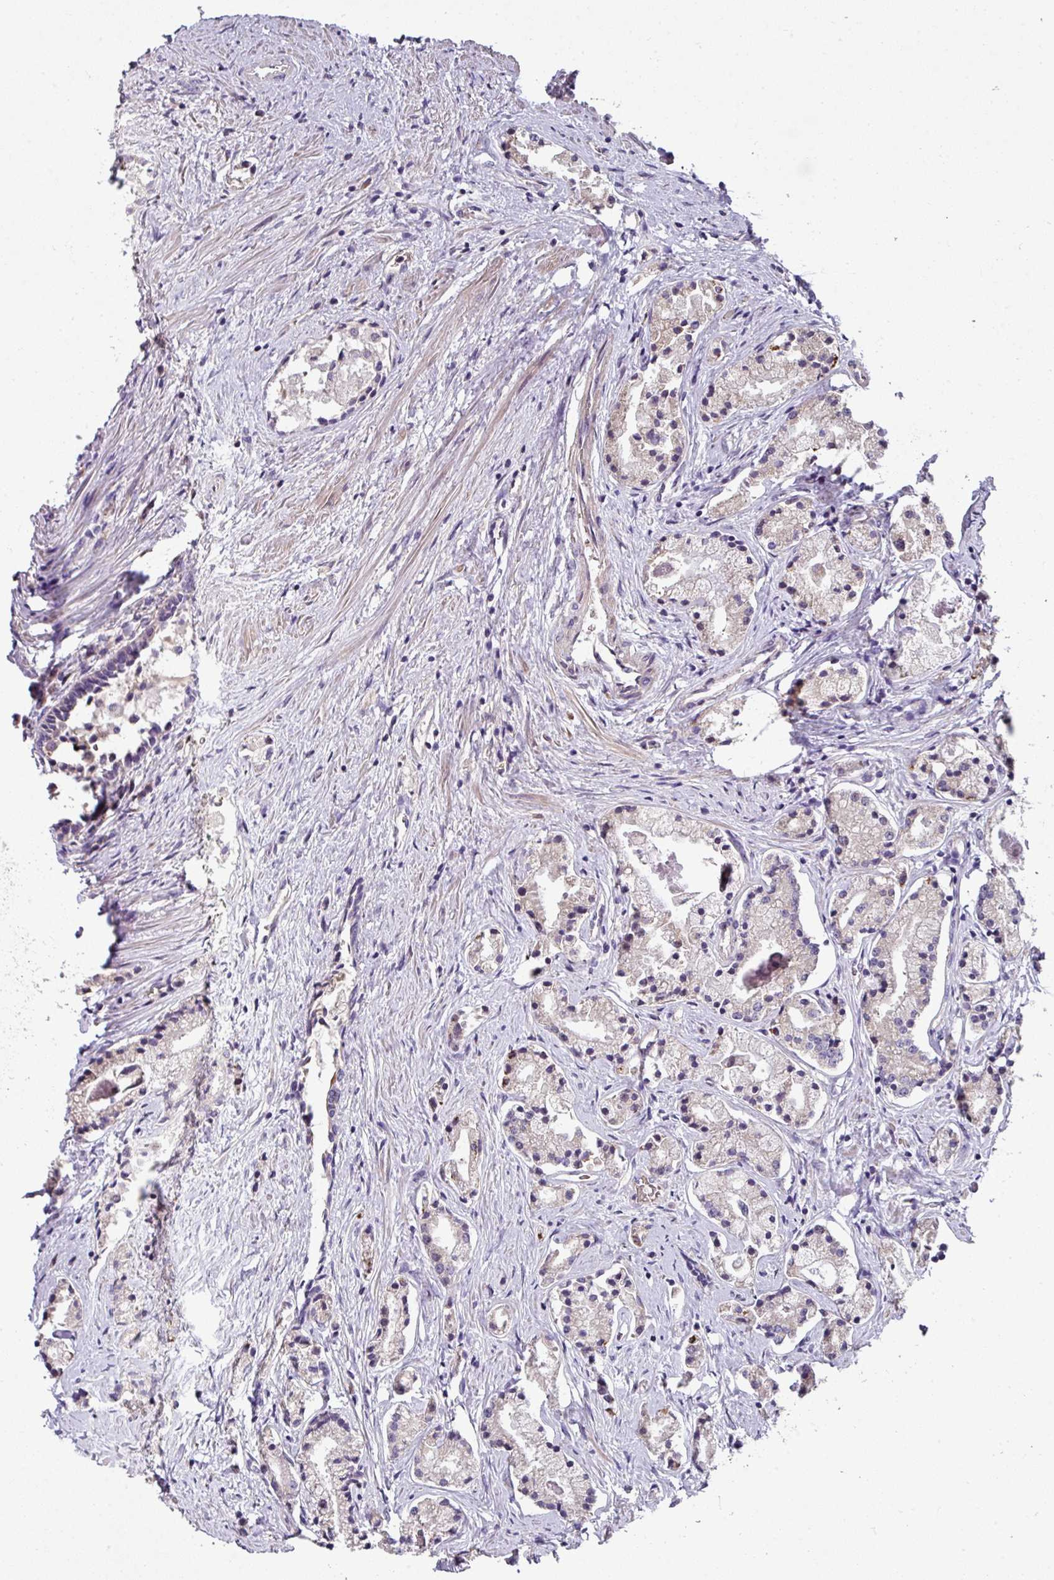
{"staining": {"intensity": "negative", "quantity": "none", "location": "none"}, "tissue": "prostate cancer", "cell_type": "Tumor cells", "image_type": "cancer", "snomed": [{"axis": "morphology", "description": "Adenocarcinoma, High grade"}, {"axis": "topography", "description": "Prostate"}], "caption": "The photomicrograph exhibits no significant staining in tumor cells of high-grade adenocarcinoma (prostate).", "gene": "LRRC9", "patient": {"sex": "male", "age": 69}}